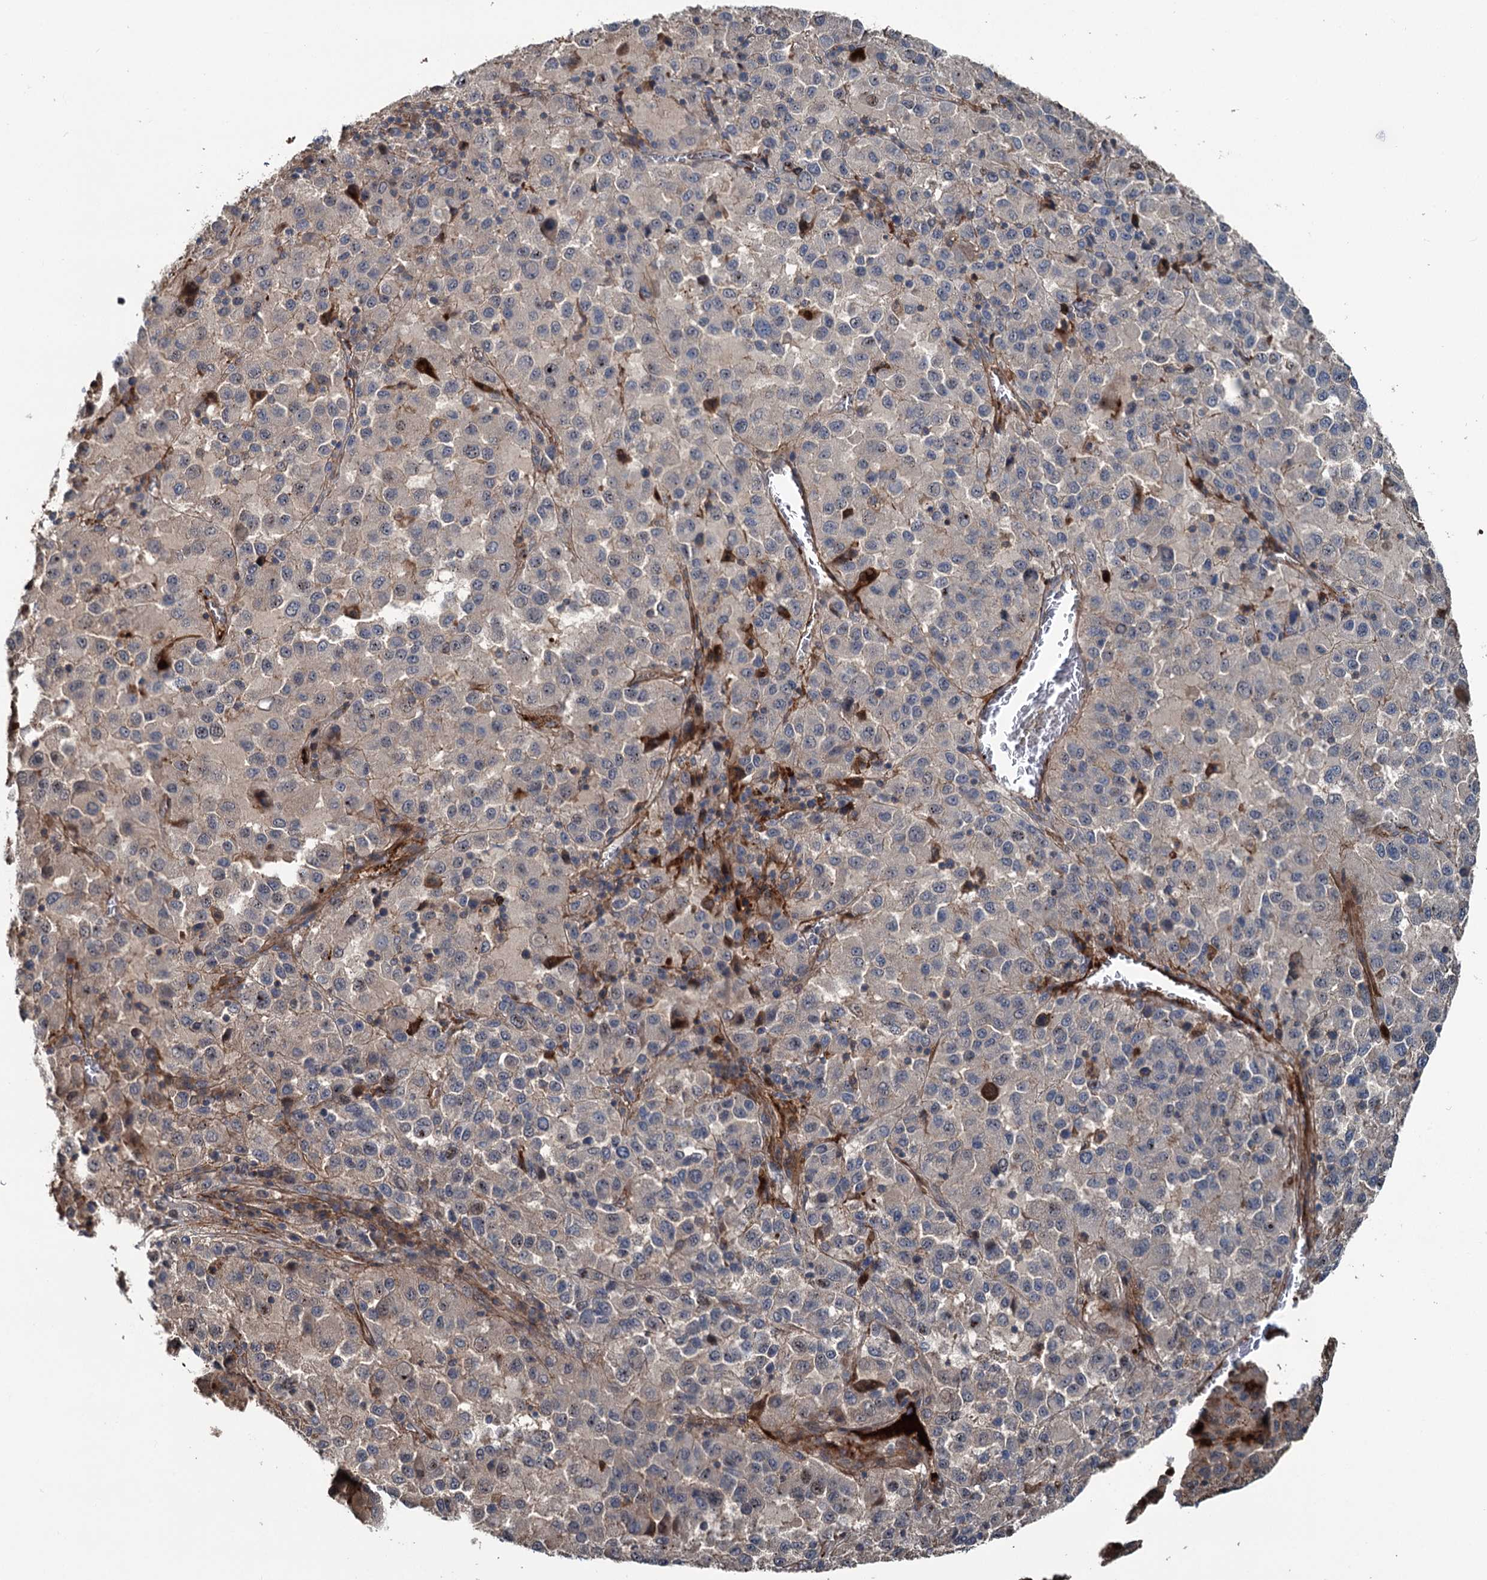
{"staining": {"intensity": "negative", "quantity": "none", "location": "none"}, "tissue": "melanoma", "cell_type": "Tumor cells", "image_type": "cancer", "snomed": [{"axis": "morphology", "description": "Malignant melanoma, Metastatic site"}, {"axis": "topography", "description": "Lung"}], "caption": "Immunohistochemistry (IHC) image of malignant melanoma (metastatic site) stained for a protein (brown), which demonstrates no staining in tumor cells.", "gene": "TEDC1", "patient": {"sex": "male", "age": 64}}